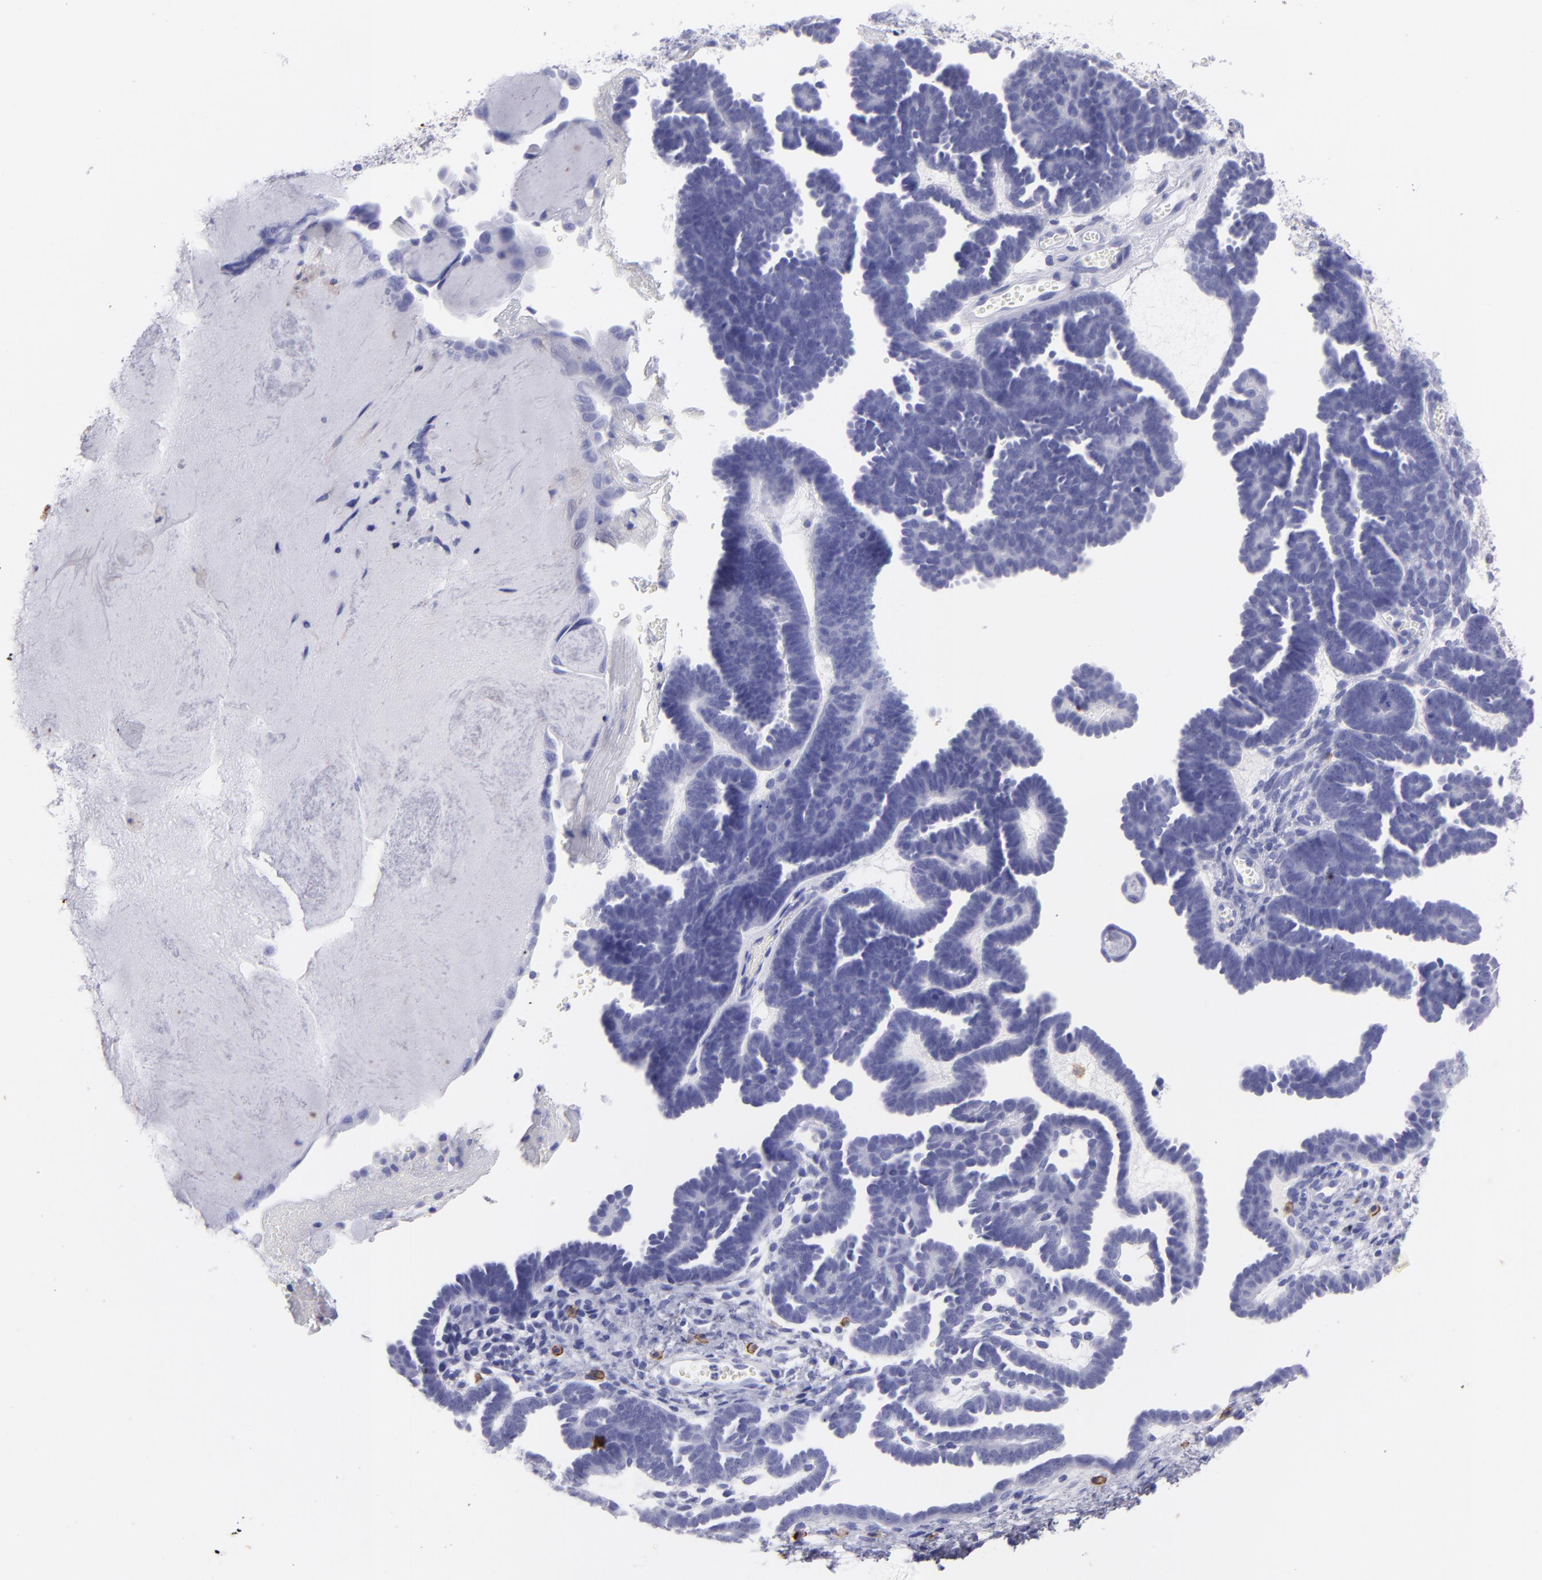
{"staining": {"intensity": "negative", "quantity": "none", "location": "none"}, "tissue": "endometrial cancer", "cell_type": "Tumor cells", "image_type": "cancer", "snomed": [{"axis": "morphology", "description": "Neoplasm, malignant, NOS"}, {"axis": "topography", "description": "Endometrium"}], "caption": "A micrograph of human endometrial cancer (malignant neoplasm) is negative for staining in tumor cells.", "gene": "CD82", "patient": {"sex": "female", "age": 74}}